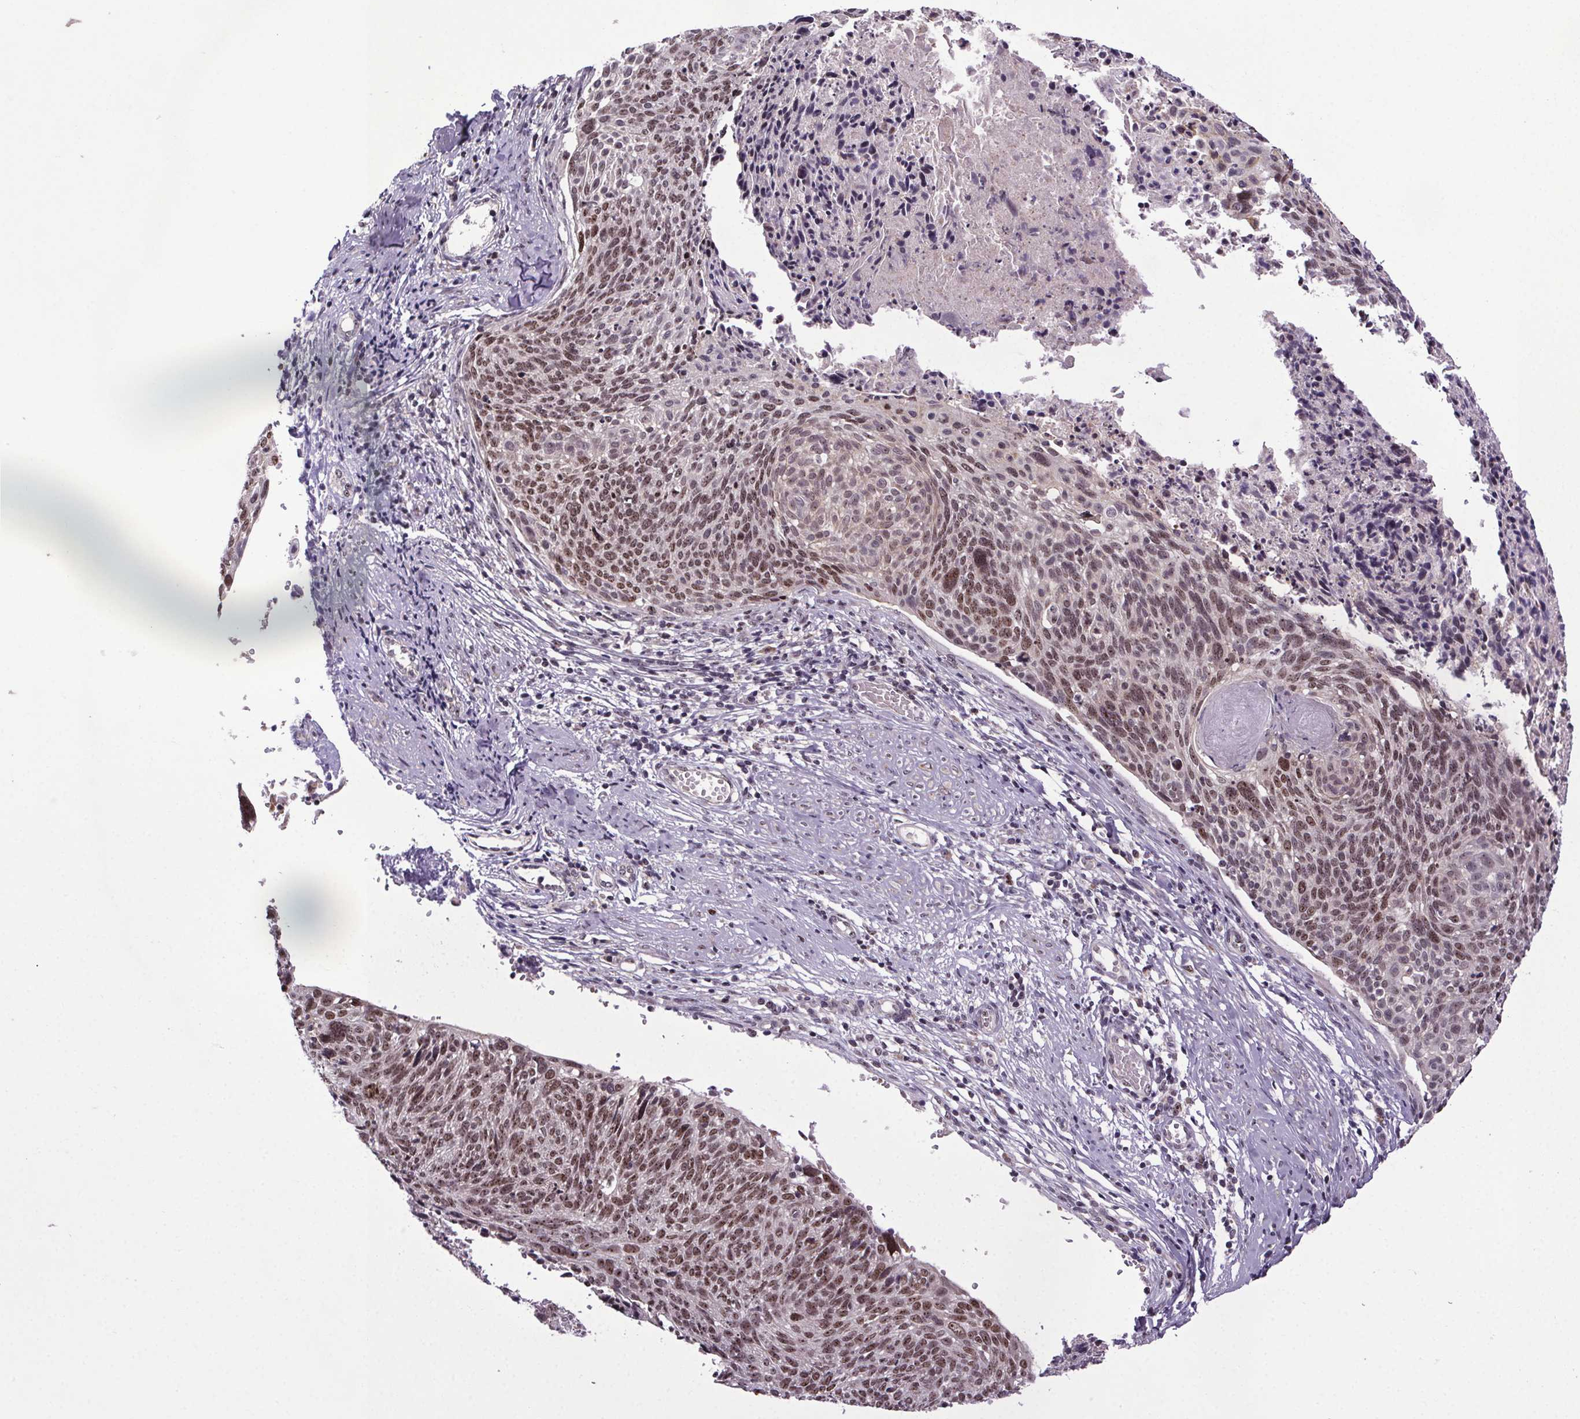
{"staining": {"intensity": "moderate", "quantity": "25%-75%", "location": "nuclear"}, "tissue": "cervical cancer", "cell_type": "Tumor cells", "image_type": "cancer", "snomed": [{"axis": "morphology", "description": "Squamous cell carcinoma, NOS"}, {"axis": "topography", "description": "Cervix"}], "caption": "Immunohistochemistry (IHC) staining of cervical cancer (squamous cell carcinoma), which exhibits medium levels of moderate nuclear expression in approximately 25%-75% of tumor cells indicating moderate nuclear protein staining. The staining was performed using DAB (brown) for protein detection and nuclei were counterstained in hematoxylin (blue).", "gene": "ATMIN", "patient": {"sex": "female", "age": 49}}